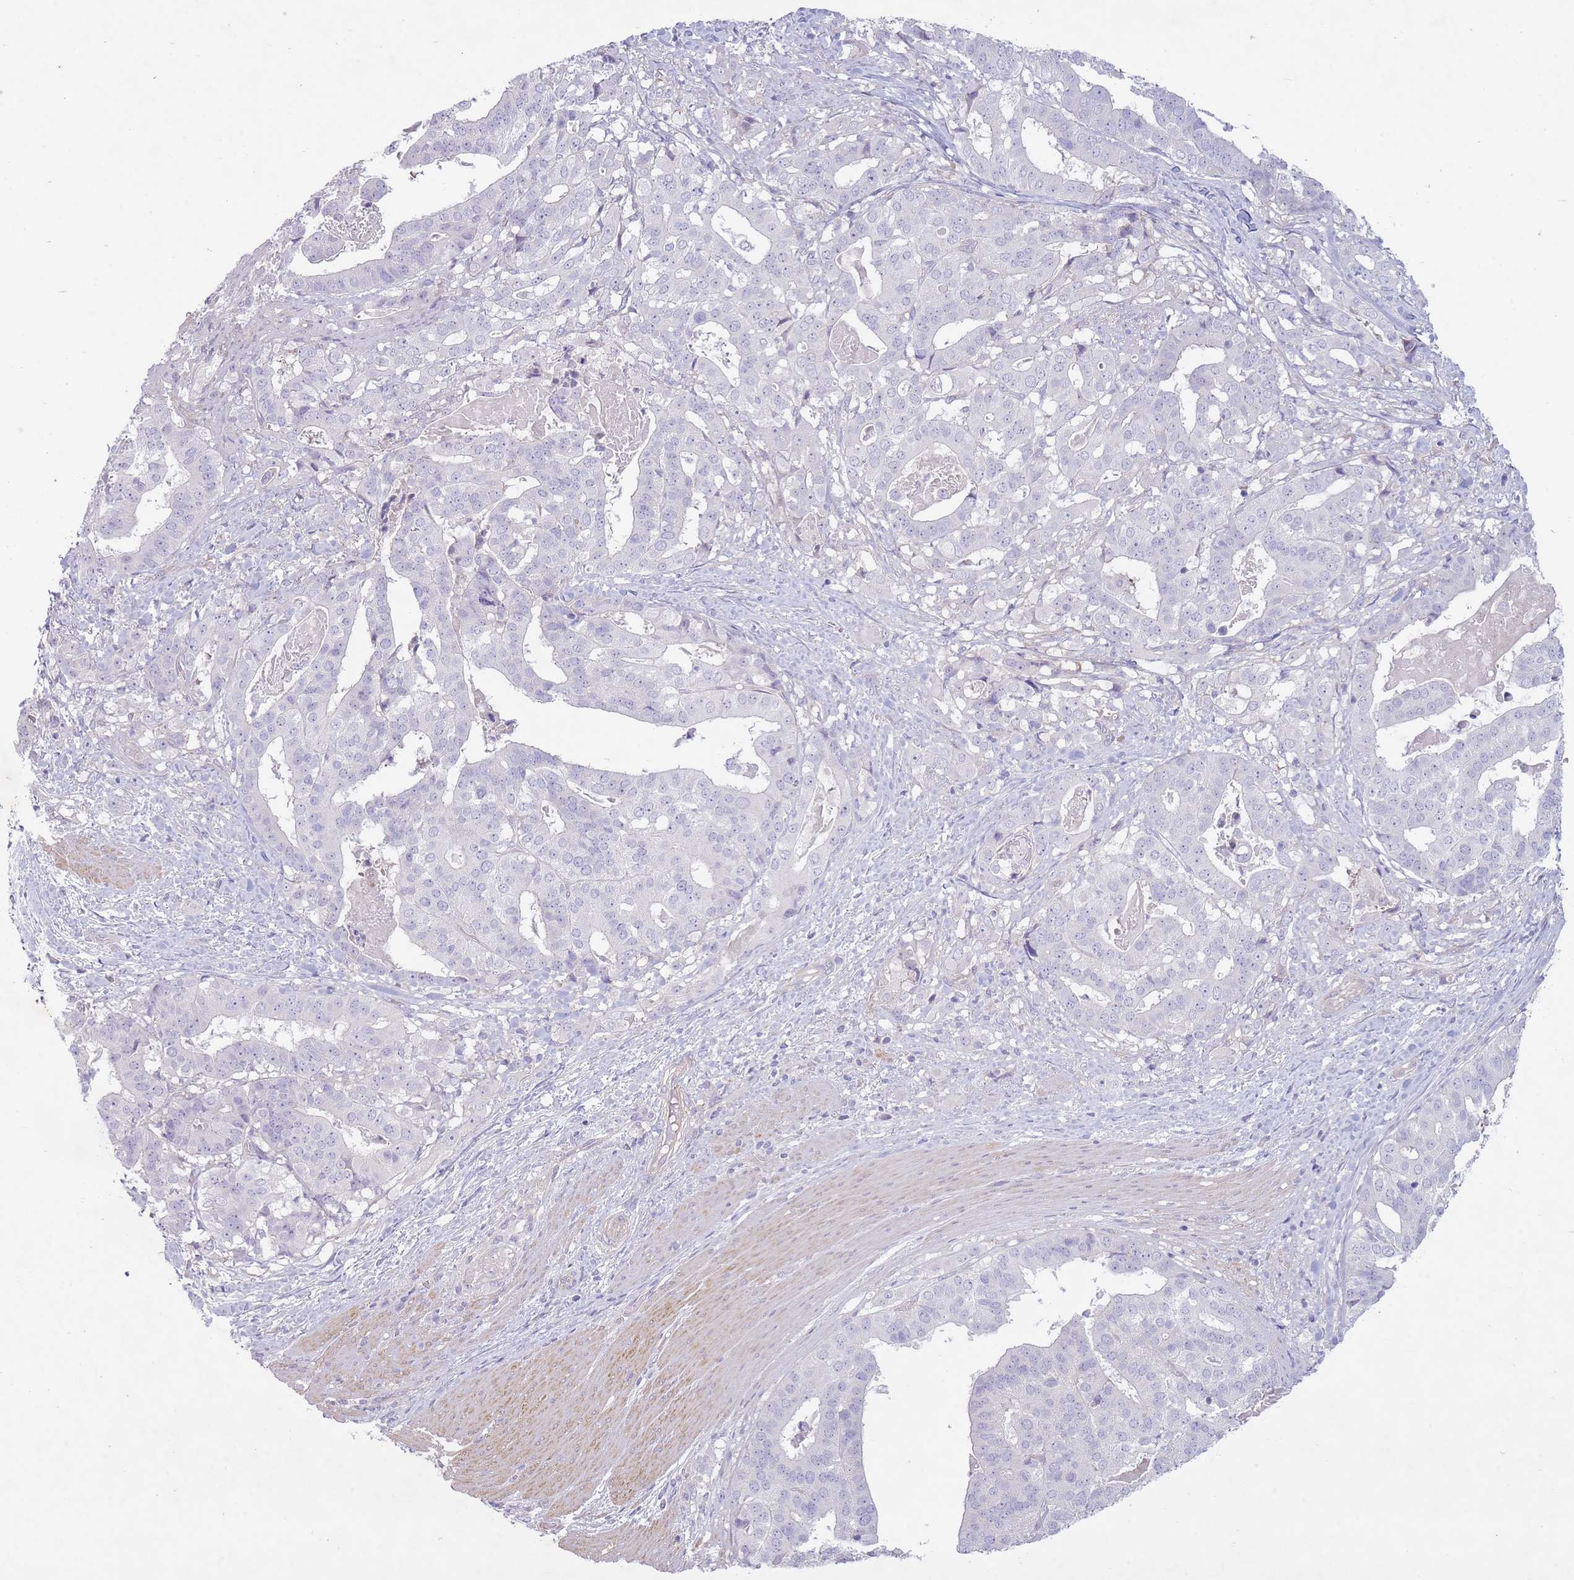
{"staining": {"intensity": "negative", "quantity": "none", "location": "none"}, "tissue": "stomach cancer", "cell_type": "Tumor cells", "image_type": "cancer", "snomed": [{"axis": "morphology", "description": "Adenocarcinoma, NOS"}, {"axis": "topography", "description": "Stomach"}], "caption": "Immunohistochemical staining of stomach adenocarcinoma shows no significant positivity in tumor cells.", "gene": "PNPLA5", "patient": {"sex": "male", "age": 48}}